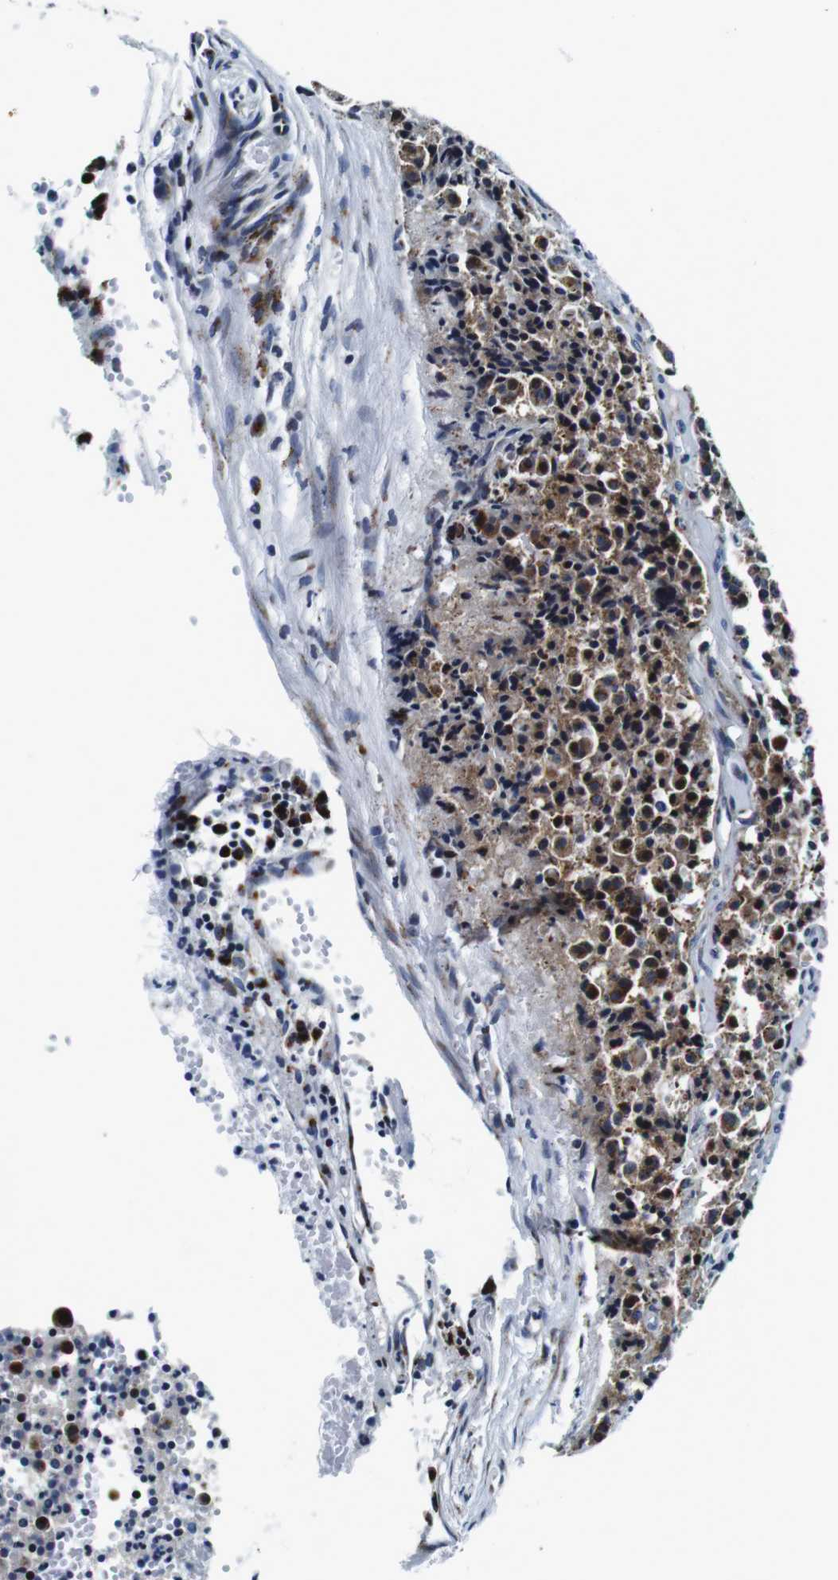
{"staining": {"intensity": "moderate", "quantity": ">75%", "location": "cytoplasmic/membranous"}, "tissue": "carcinoid", "cell_type": "Tumor cells", "image_type": "cancer", "snomed": [{"axis": "morphology", "description": "Carcinoid, malignant, NOS"}, {"axis": "topography", "description": "Lung"}], "caption": "Malignant carcinoid was stained to show a protein in brown. There is medium levels of moderate cytoplasmic/membranous staining in about >75% of tumor cells.", "gene": "FAR2", "patient": {"sex": "male", "age": 30}}